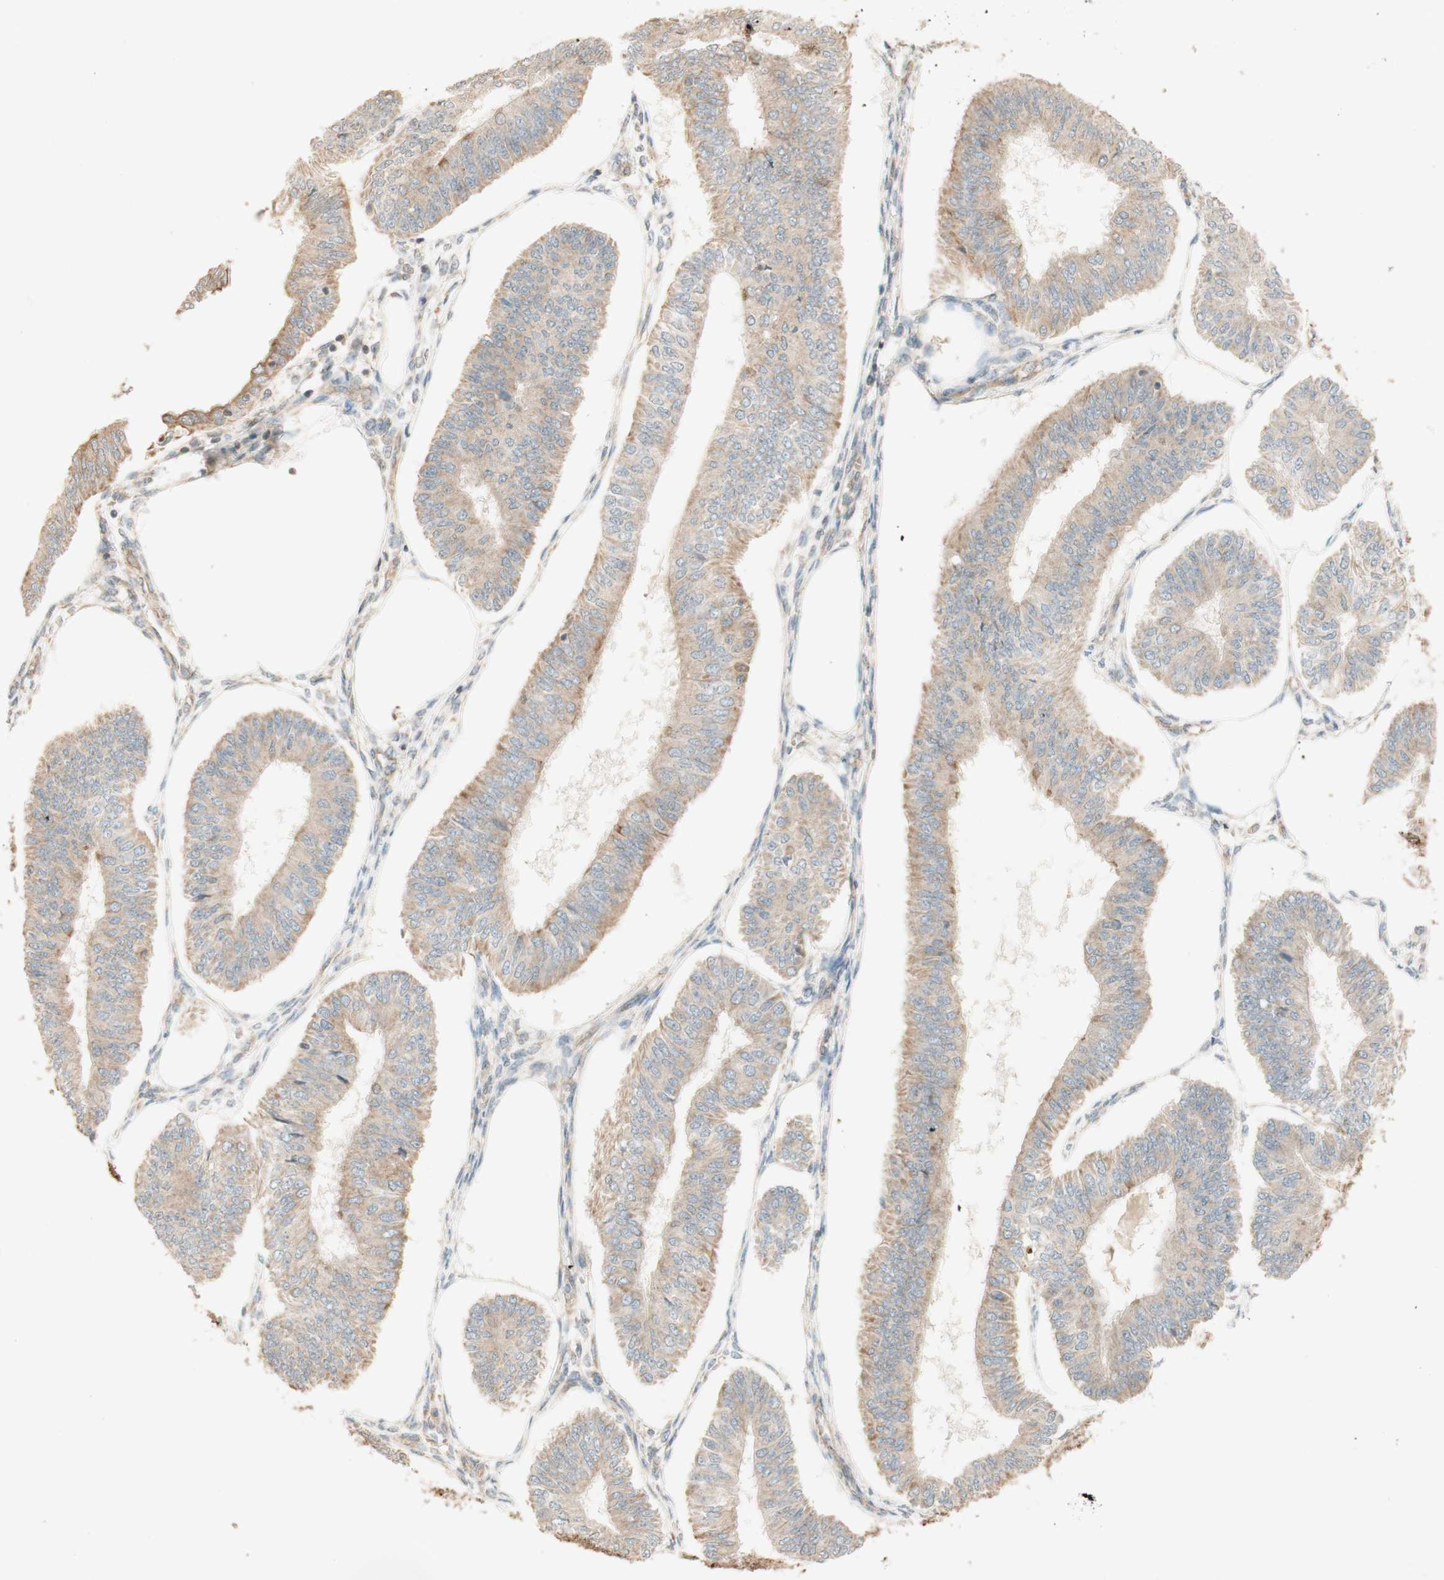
{"staining": {"intensity": "weak", "quantity": ">75%", "location": "cytoplasmic/membranous"}, "tissue": "endometrial cancer", "cell_type": "Tumor cells", "image_type": "cancer", "snomed": [{"axis": "morphology", "description": "Adenocarcinoma, NOS"}, {"axis": "topography", "description": "Endometrium"}], "caption": "Tumor cells demonstrate weak cytoplasmic/membranous positivity in approximately >75% of cells in endometrial cancer.", "gene": "CLCN2", "patient": {"sex": "female", "age": 58}}